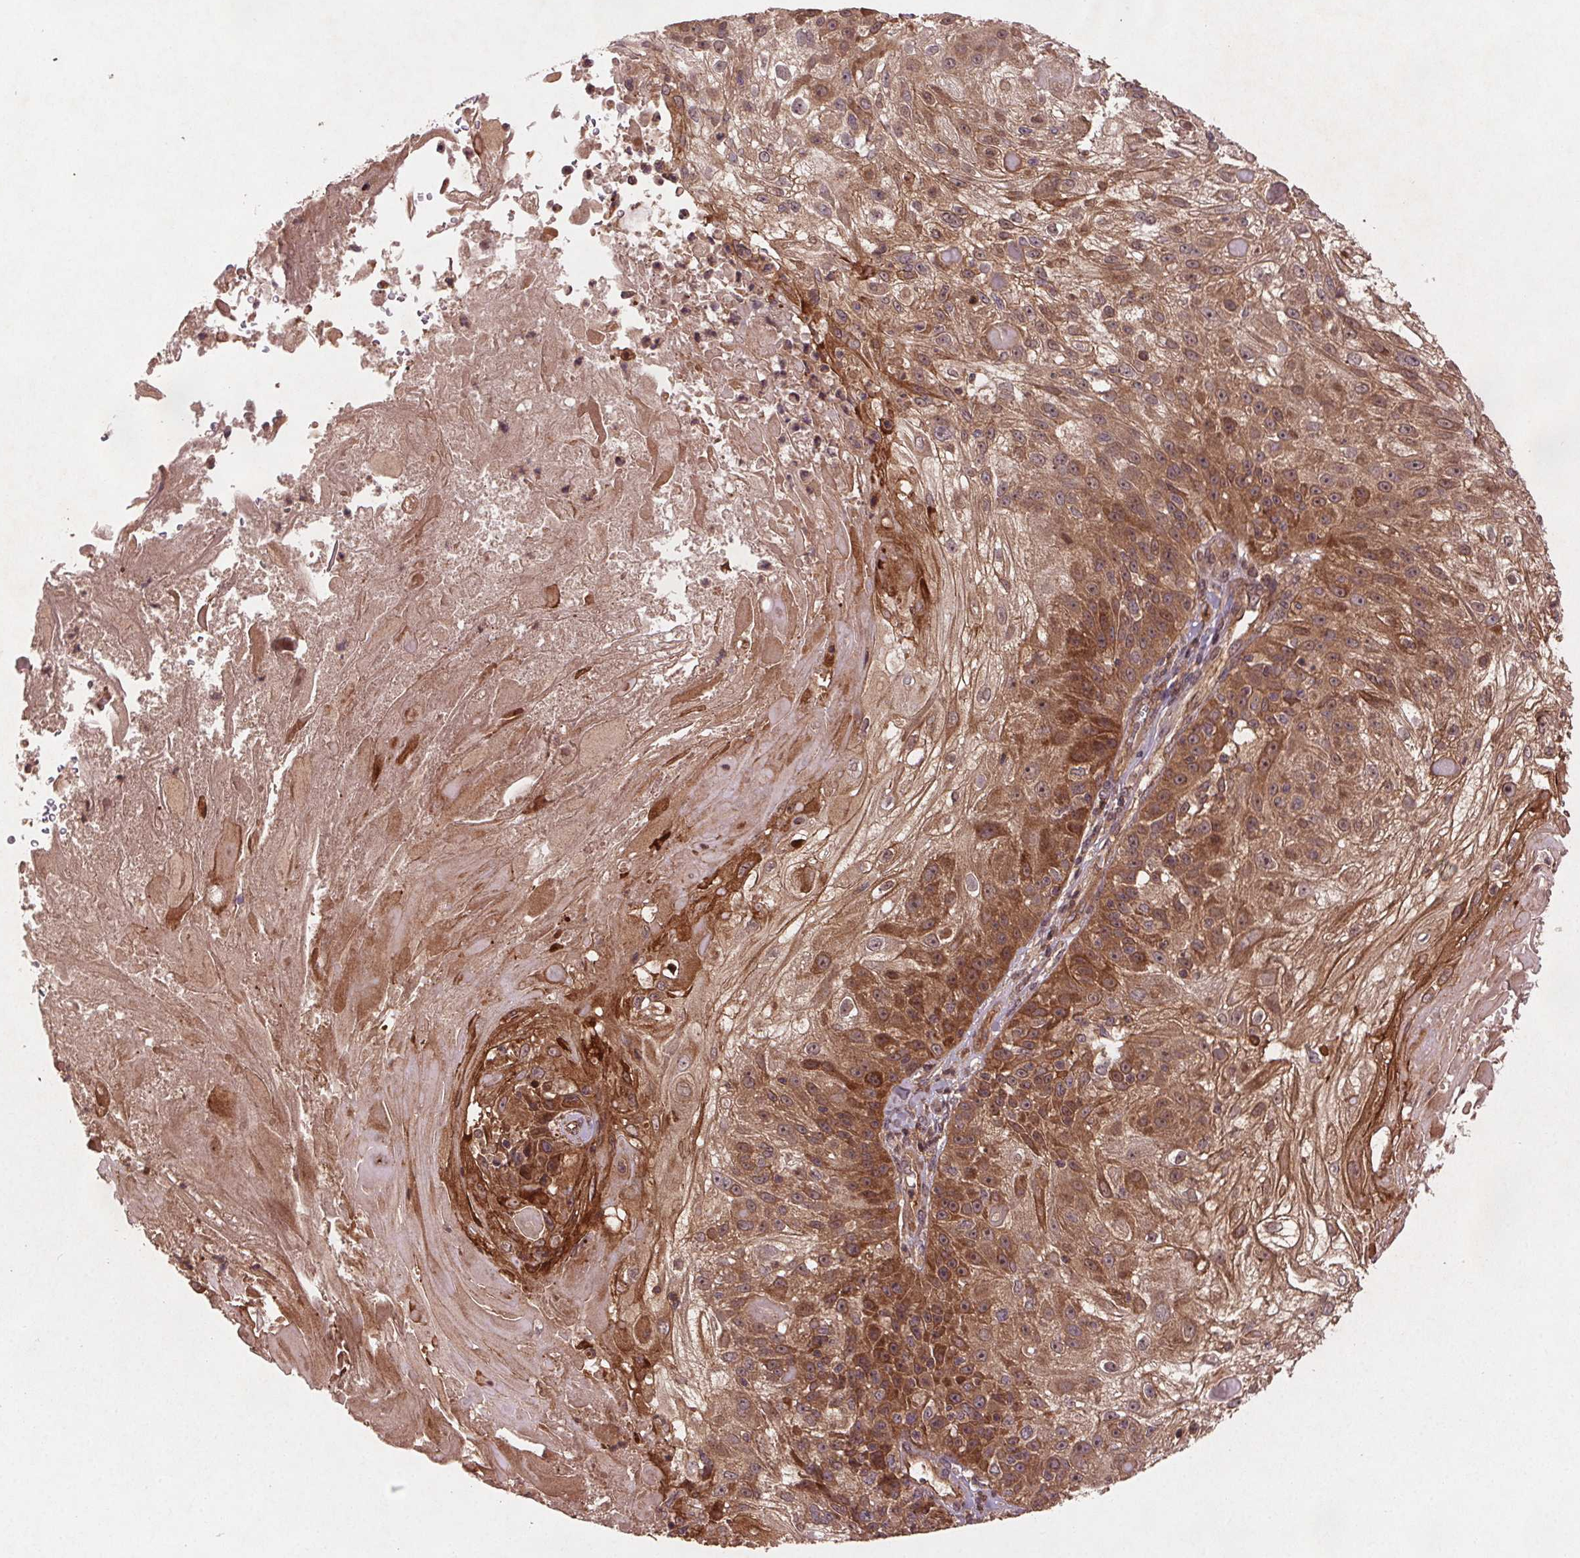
{"staining": {"intensity": "strong", "quantity": "25%-75%", "location": "cytoplasmic/membranous"}, "tissue": "skin cancer", "cell_type": "Tumor cells", "image_type": "cancer", "snomed": [{"axis": "morphology", "description": "Normal tissue, NOS"}, {"axis": "morphology", "description": "Squamous cell carcinoma, NOS"}, {"axis": "topography", "description": "Skin"}], "caption": "Protein analysis of squamous cell carcinoma (skin) tissue demonstrates strong cytoplasmic/membranous expression in about 25%-75% of tumor cells.", "gene": "SEC14L2", "patient": {"sex": "female", "age": 83}}